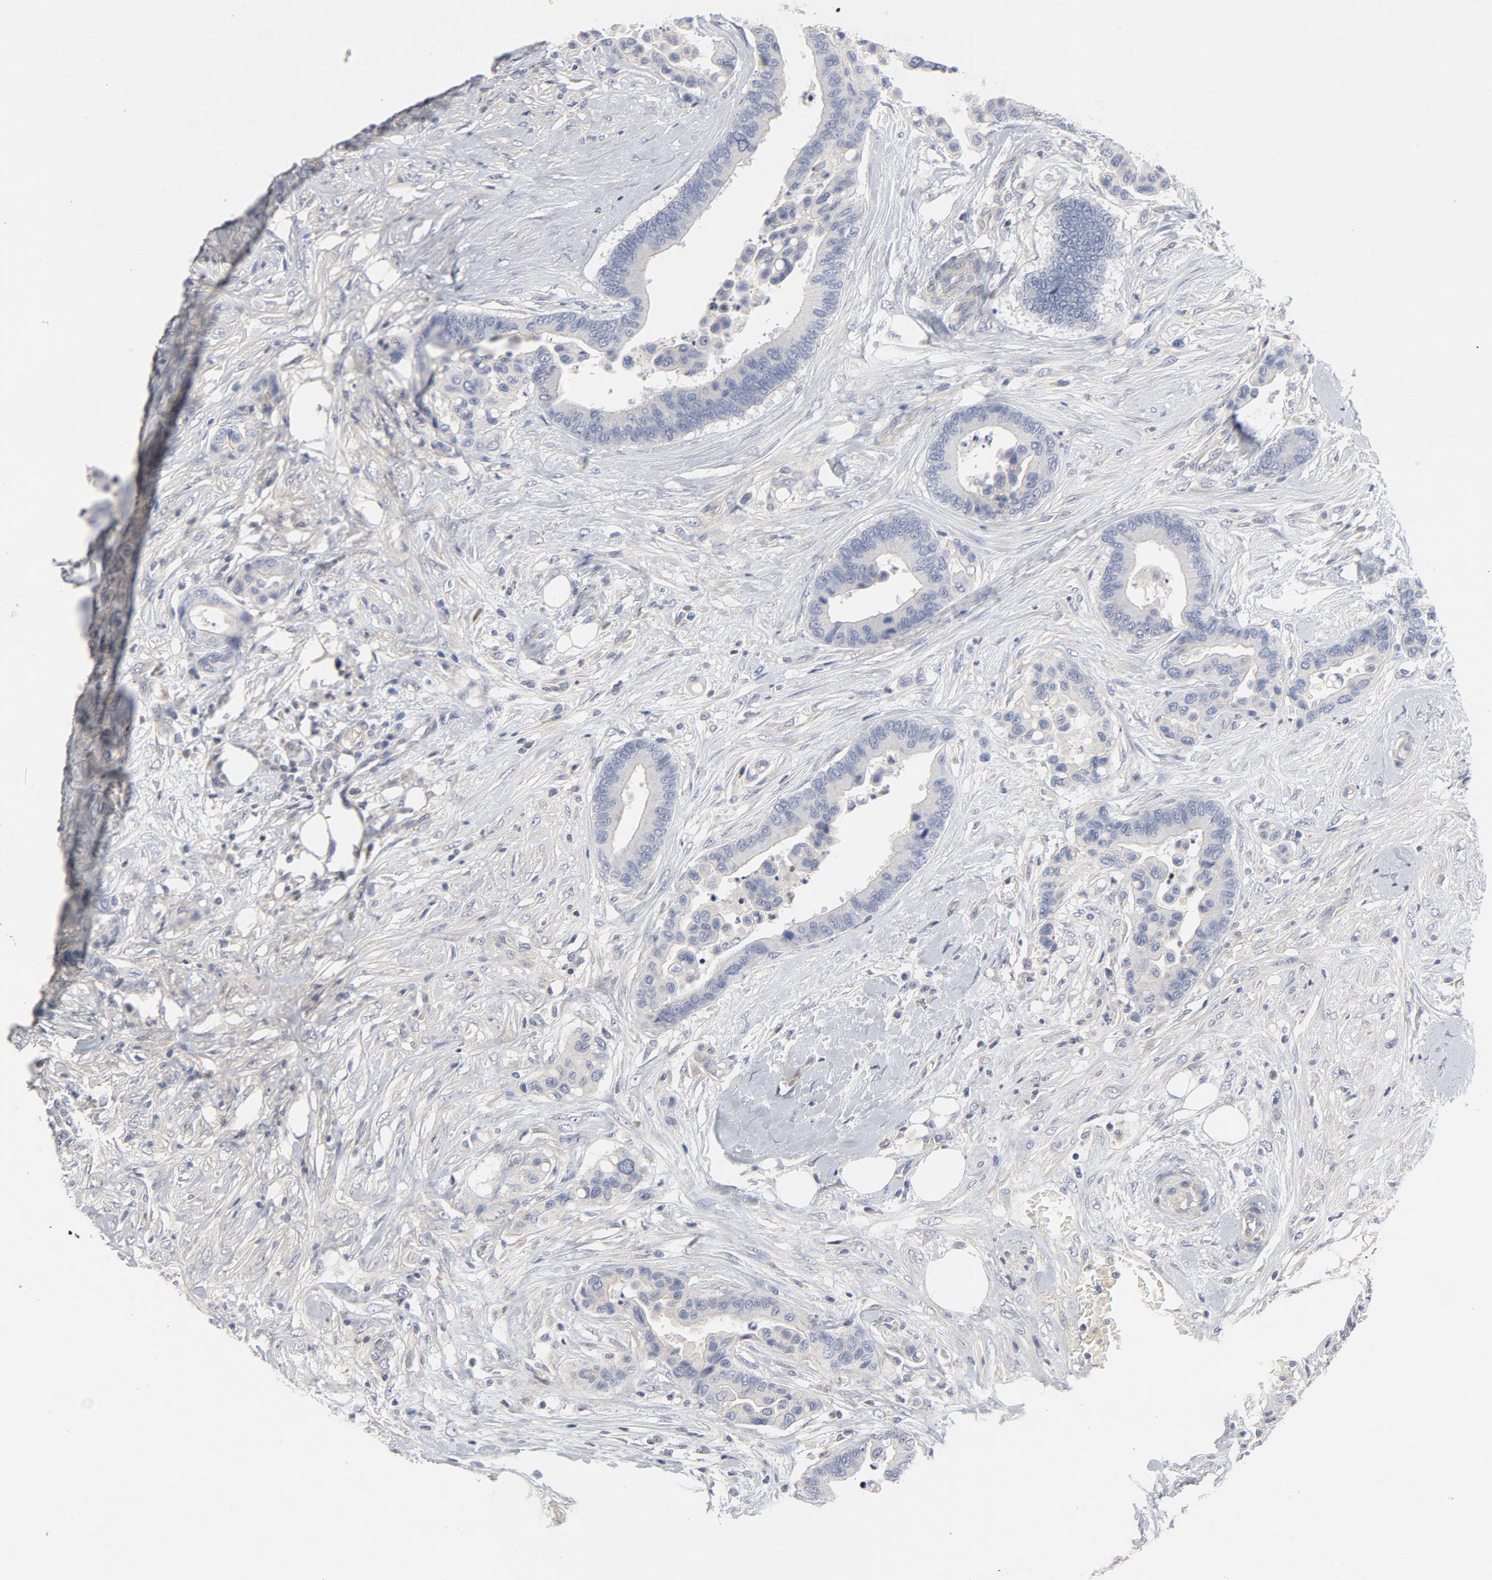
{"staining": {"intensity": "negative", "quantity": "none", "location": "none"}, "tissue": "colorectal cancer", "cell_type": "Tumor cells", "image_type": "cancer", "snomed": [{"axis": "morphology", "description": "Adenocarcinoma, NOS"}, {"axis": "topography", "description": "Colon"}], "caption": "Tumor cells show no significant protein expression in adenocarcinoma (colorectal). (Stains: DAB (3,3'-diaminobenzidine) immunohistochemistry (IHC) with hematoxylin counter stain, Microscopy: brightfield microscopy at high magnification).", "gene": "ROCK1", "patient": {"sex": "male", "age": 82}}